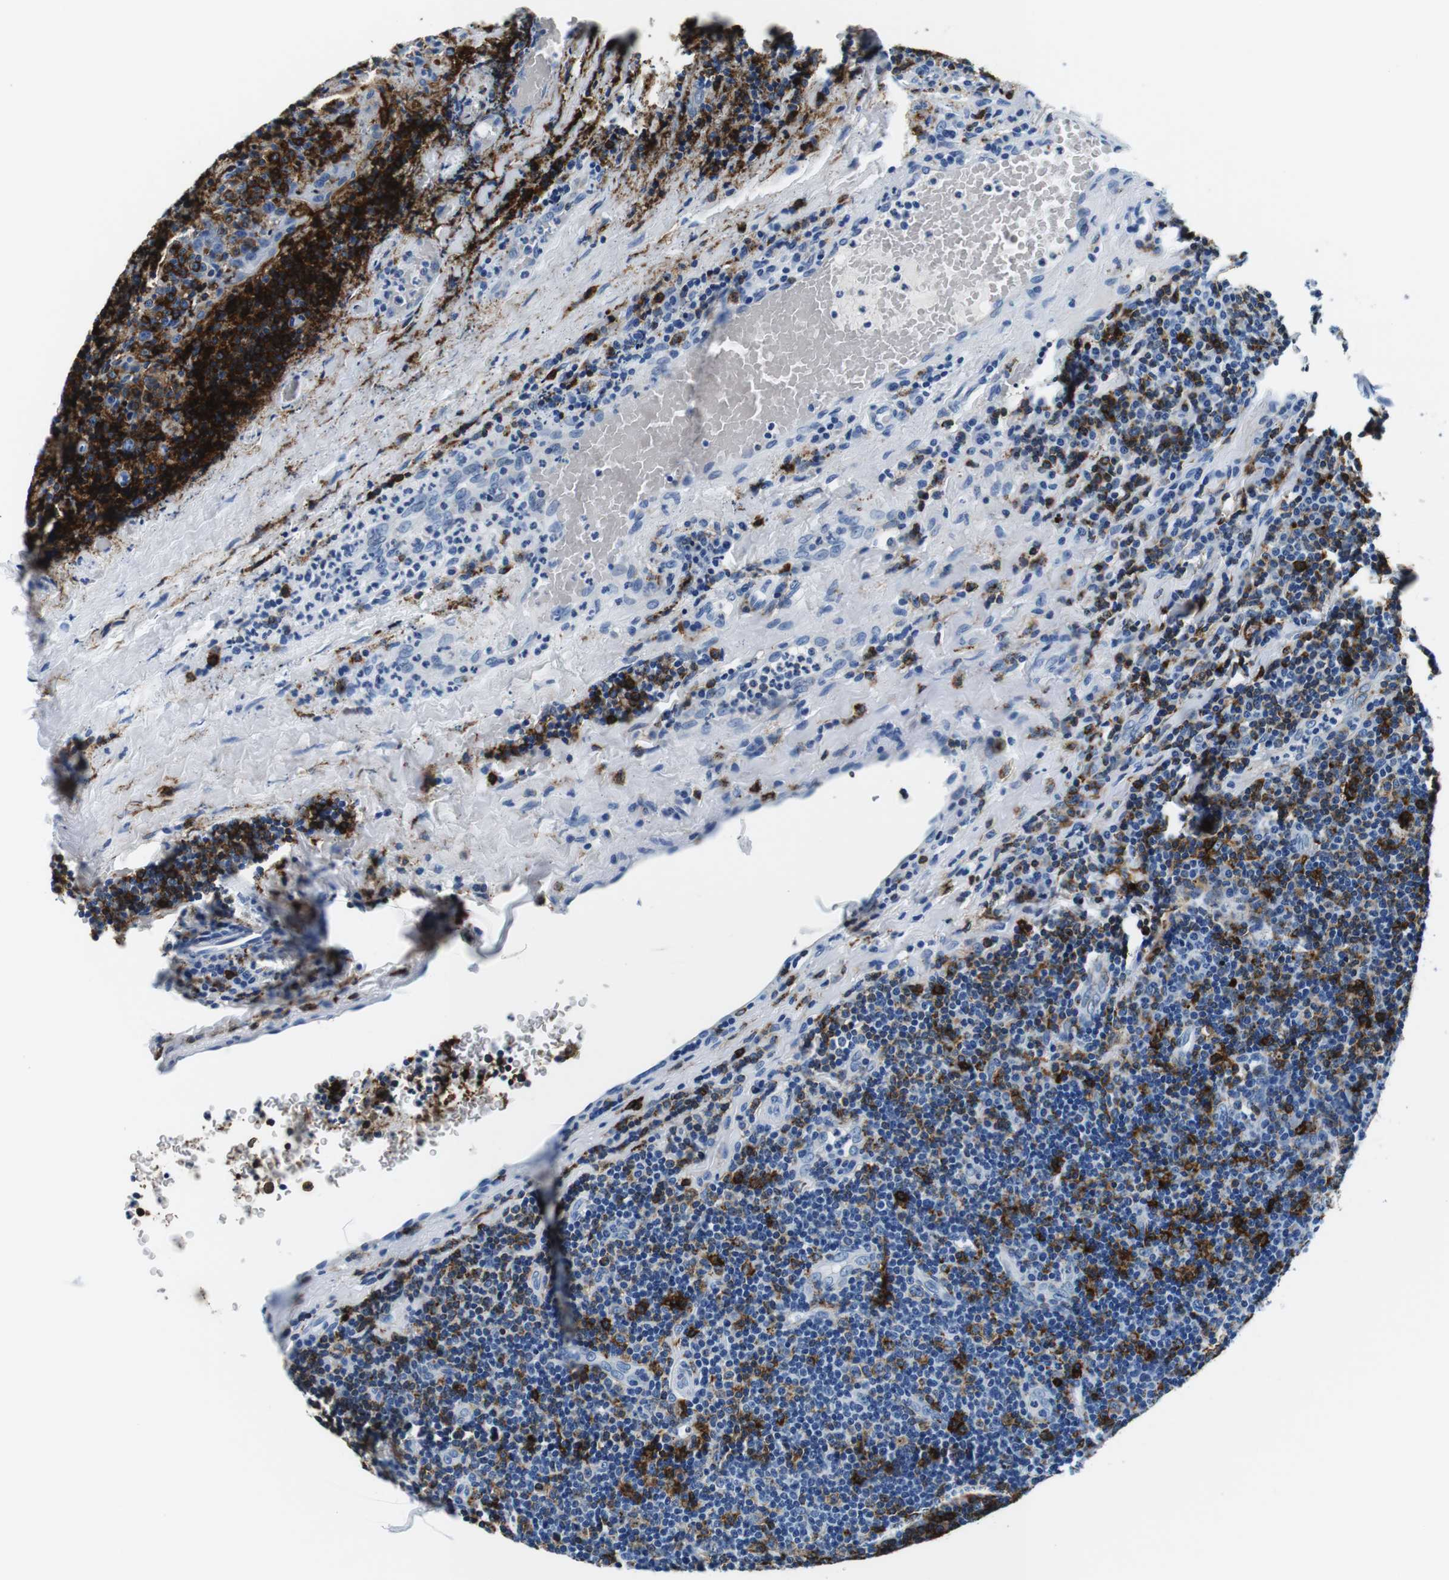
{"staining": {"intensity": "strong", "quantity": "25%-75%", "location": "cytoplasmic/membranous"}, "tissue": "tonsil", "cell_type": "Germinal center cells", "image_type": "normal", "snomed": [{"axis": "morphology", "description": "Normal tissue, NOS"}, {"axis": "topography", "description": "Tonsil"}], "caption": "There is high levels of strong cytoplasmic/membranous expression in germinal center cells of benign tonsil, as demonstrated by immunohistochemical staining (brown color).", "gene": "HLA", "patient": {"sex": "male", "age": 17}}